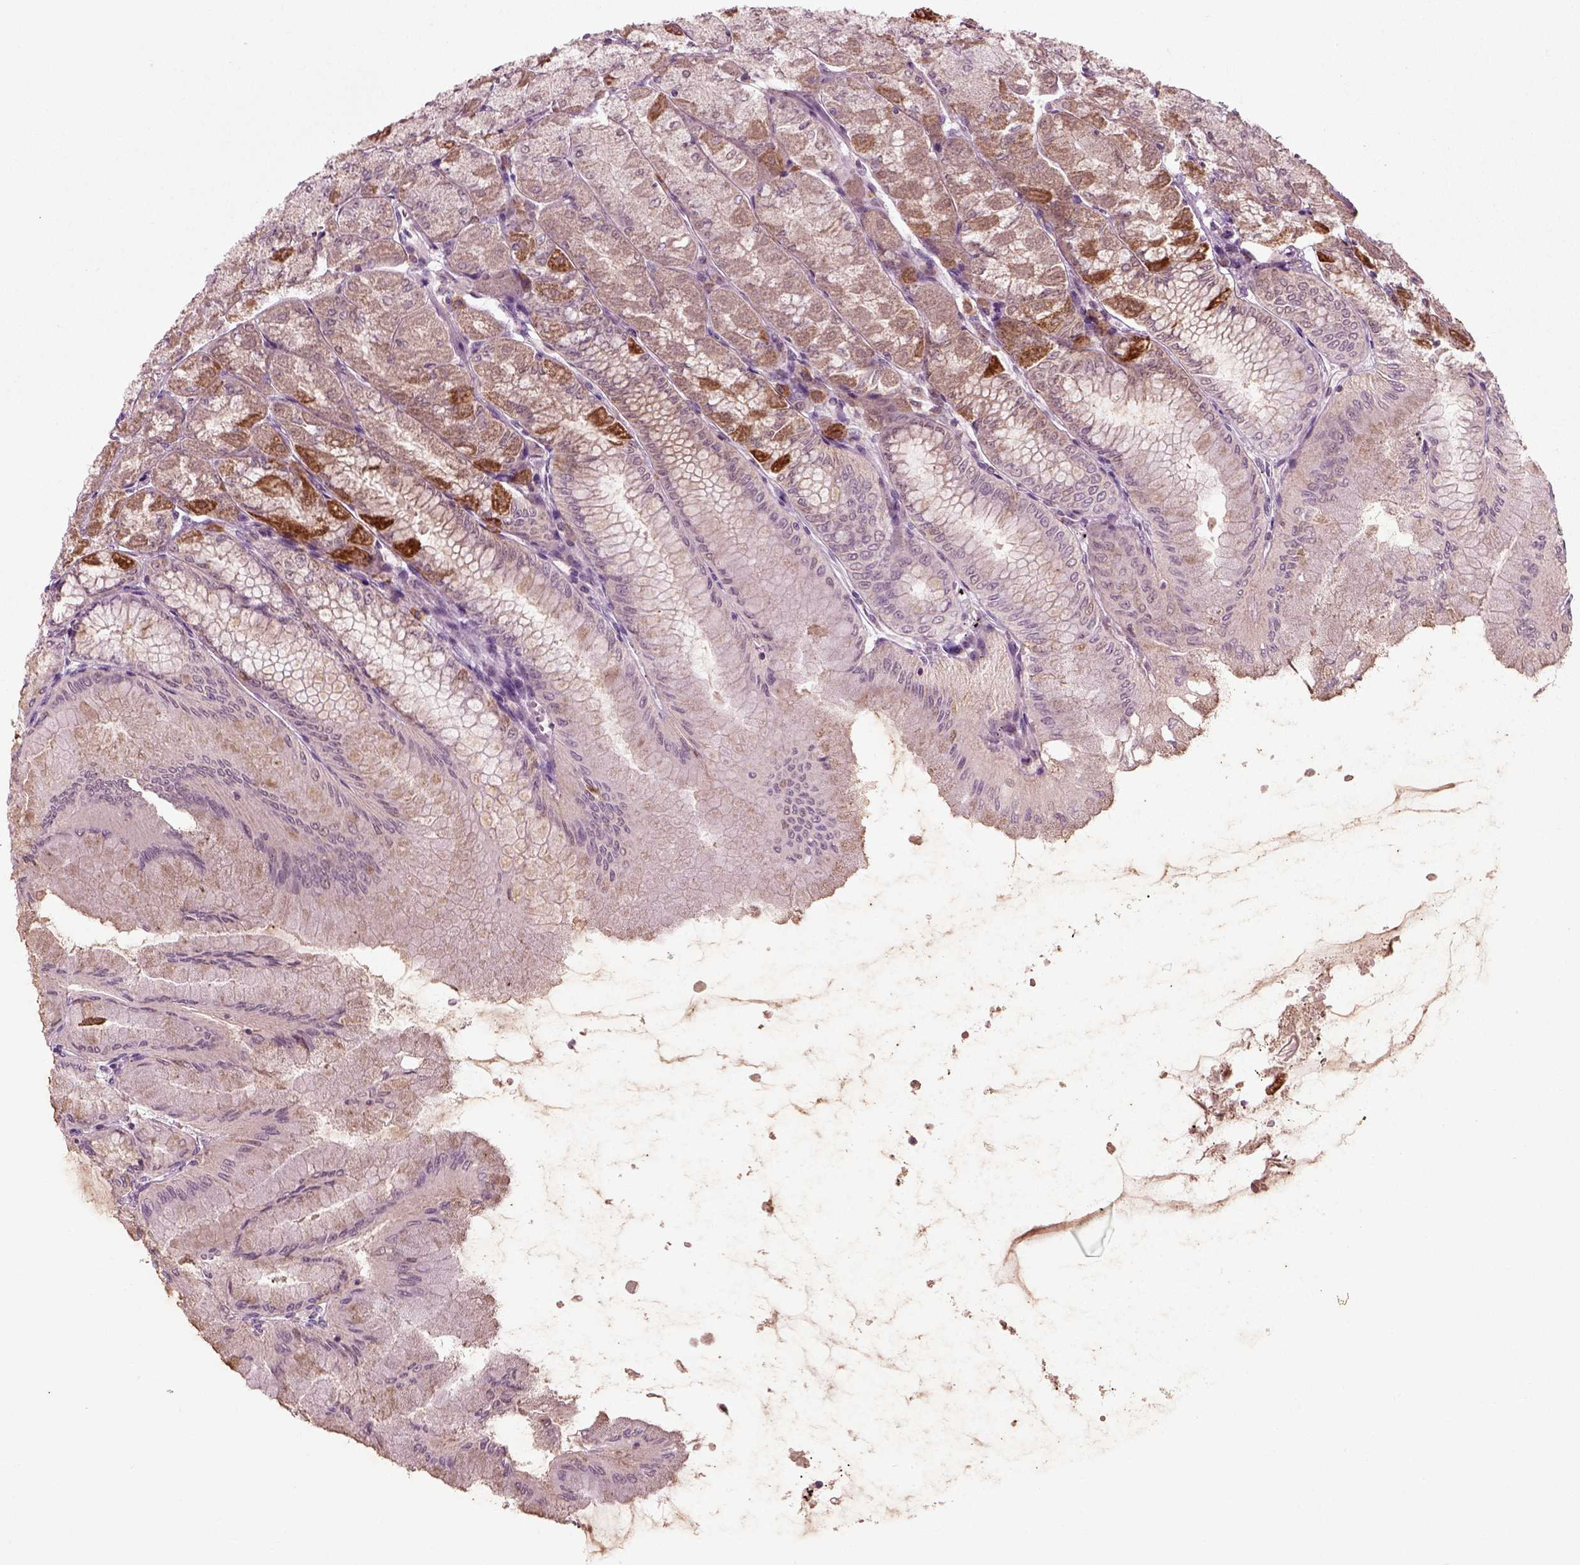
{"staining": {"intensity": "strong", "quantity": "<25%", "location": "cytoplasmic/membranous"}, "tissue": "stomach", "cell_type": "Glandular cells", "image_type": "normal", "snomed": [{"axis": "morphology", "description": "Normal tissue, NOS"}, {"axis": "topography", "description": "Stomach, upper"}], "caption": "Stomach stained with DAB (3,3'-diaminobenzidine) IHC reveals medium levels of strong cytoplasmic/membranous positivity in about <25% of glandular cells.", "gene": "RND2", "patient": {"sex": "male", "age": 60}}